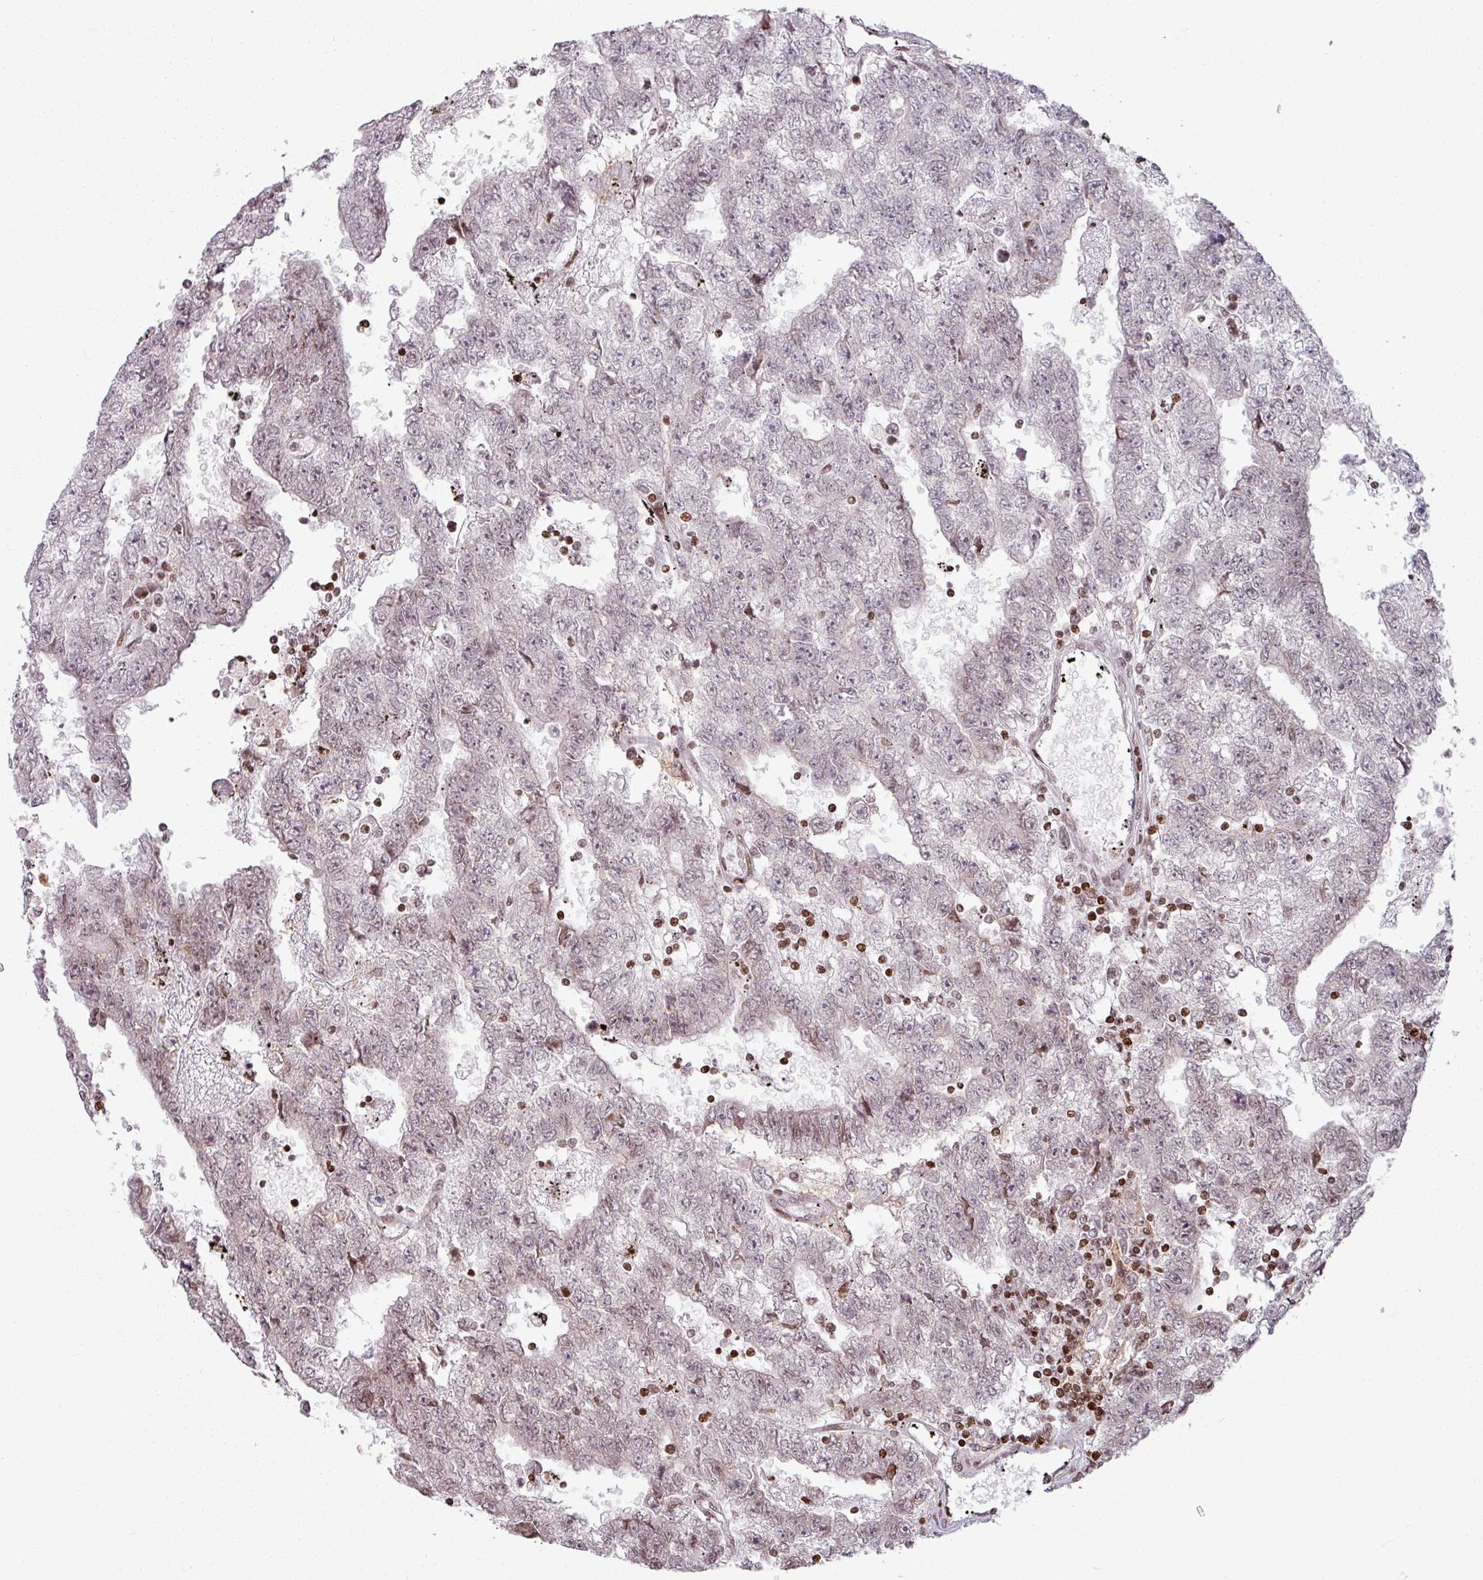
{"staining": {"intensity": "weak", "quantity": "25%-75%", "location": "nuclear"}, "tissue": "testis cancer", "cell_type": "Tumor cells", "image_type": "cancer", "snomed": [{"axis": "morphology", "description": "Carcinoma, Embryonal, NOS"}, {"axis": "topography", "description": "Testis"}], "caption": "About 25%-75% of tumor cells in testis cancer display weak nuclear protein expression as visualized by brown immunohistochemical staining.", "gene": "NCOR1", "patient": {"sex": "male", "age": 25}}